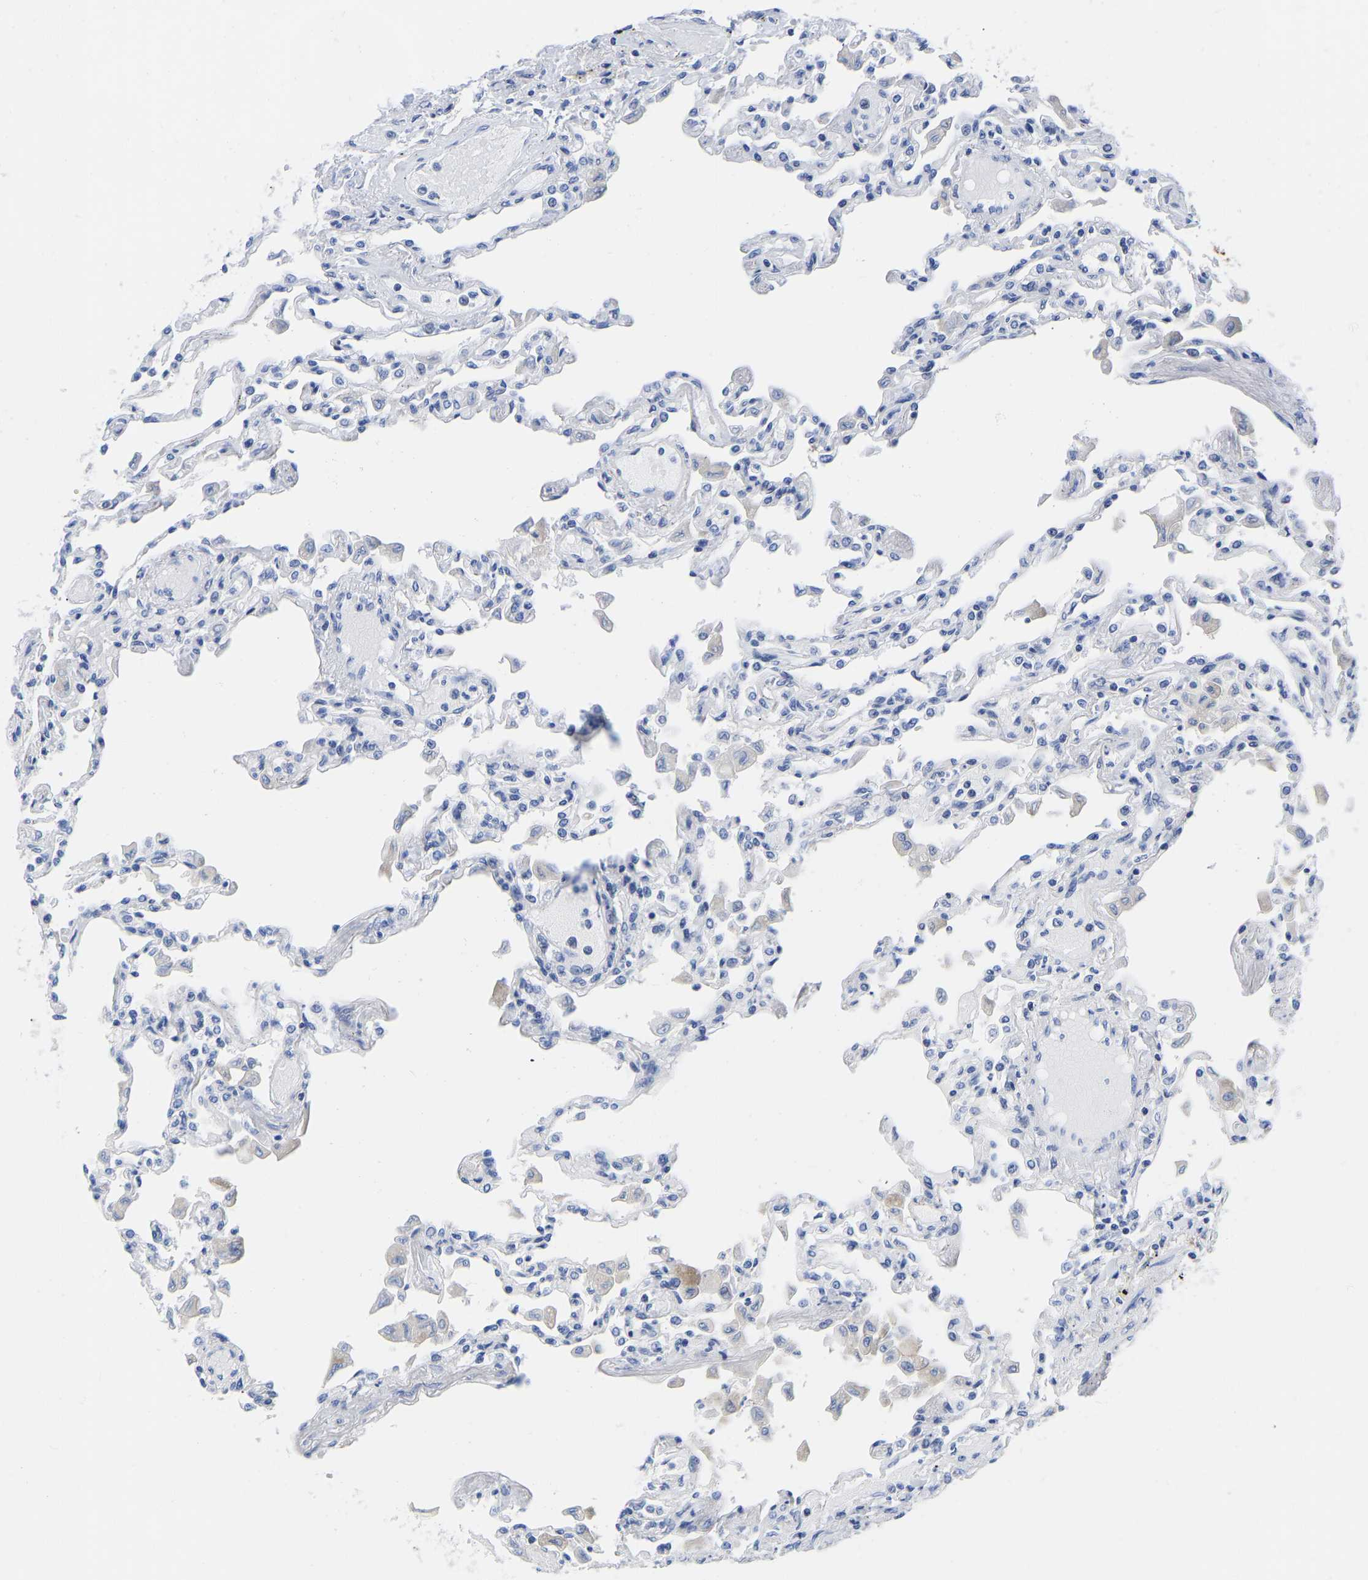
{"staining": {"intensity": "negative", "quantity": "none", "location": "none"}, "tissue": "lung", "cell_type": "Alveolar cells", "image_type": "normal", "snomed": [{"axis": "morphology", "description": "Normal tissue, NOS"}, {"axis": "topography", "description": "Bronchus"}, {"axis": "topography", "description": "Lung"}], "caption": "Alveolar cells are negative for protein expression in normal human lung. The staining was performed using DAB to visualize the protein expression in brown, while the nuclei were stained in blue with hematoxylin (Magnification: 20x).", "gene": "GPA33", "patient": {"sex": "female", "age": 49}}